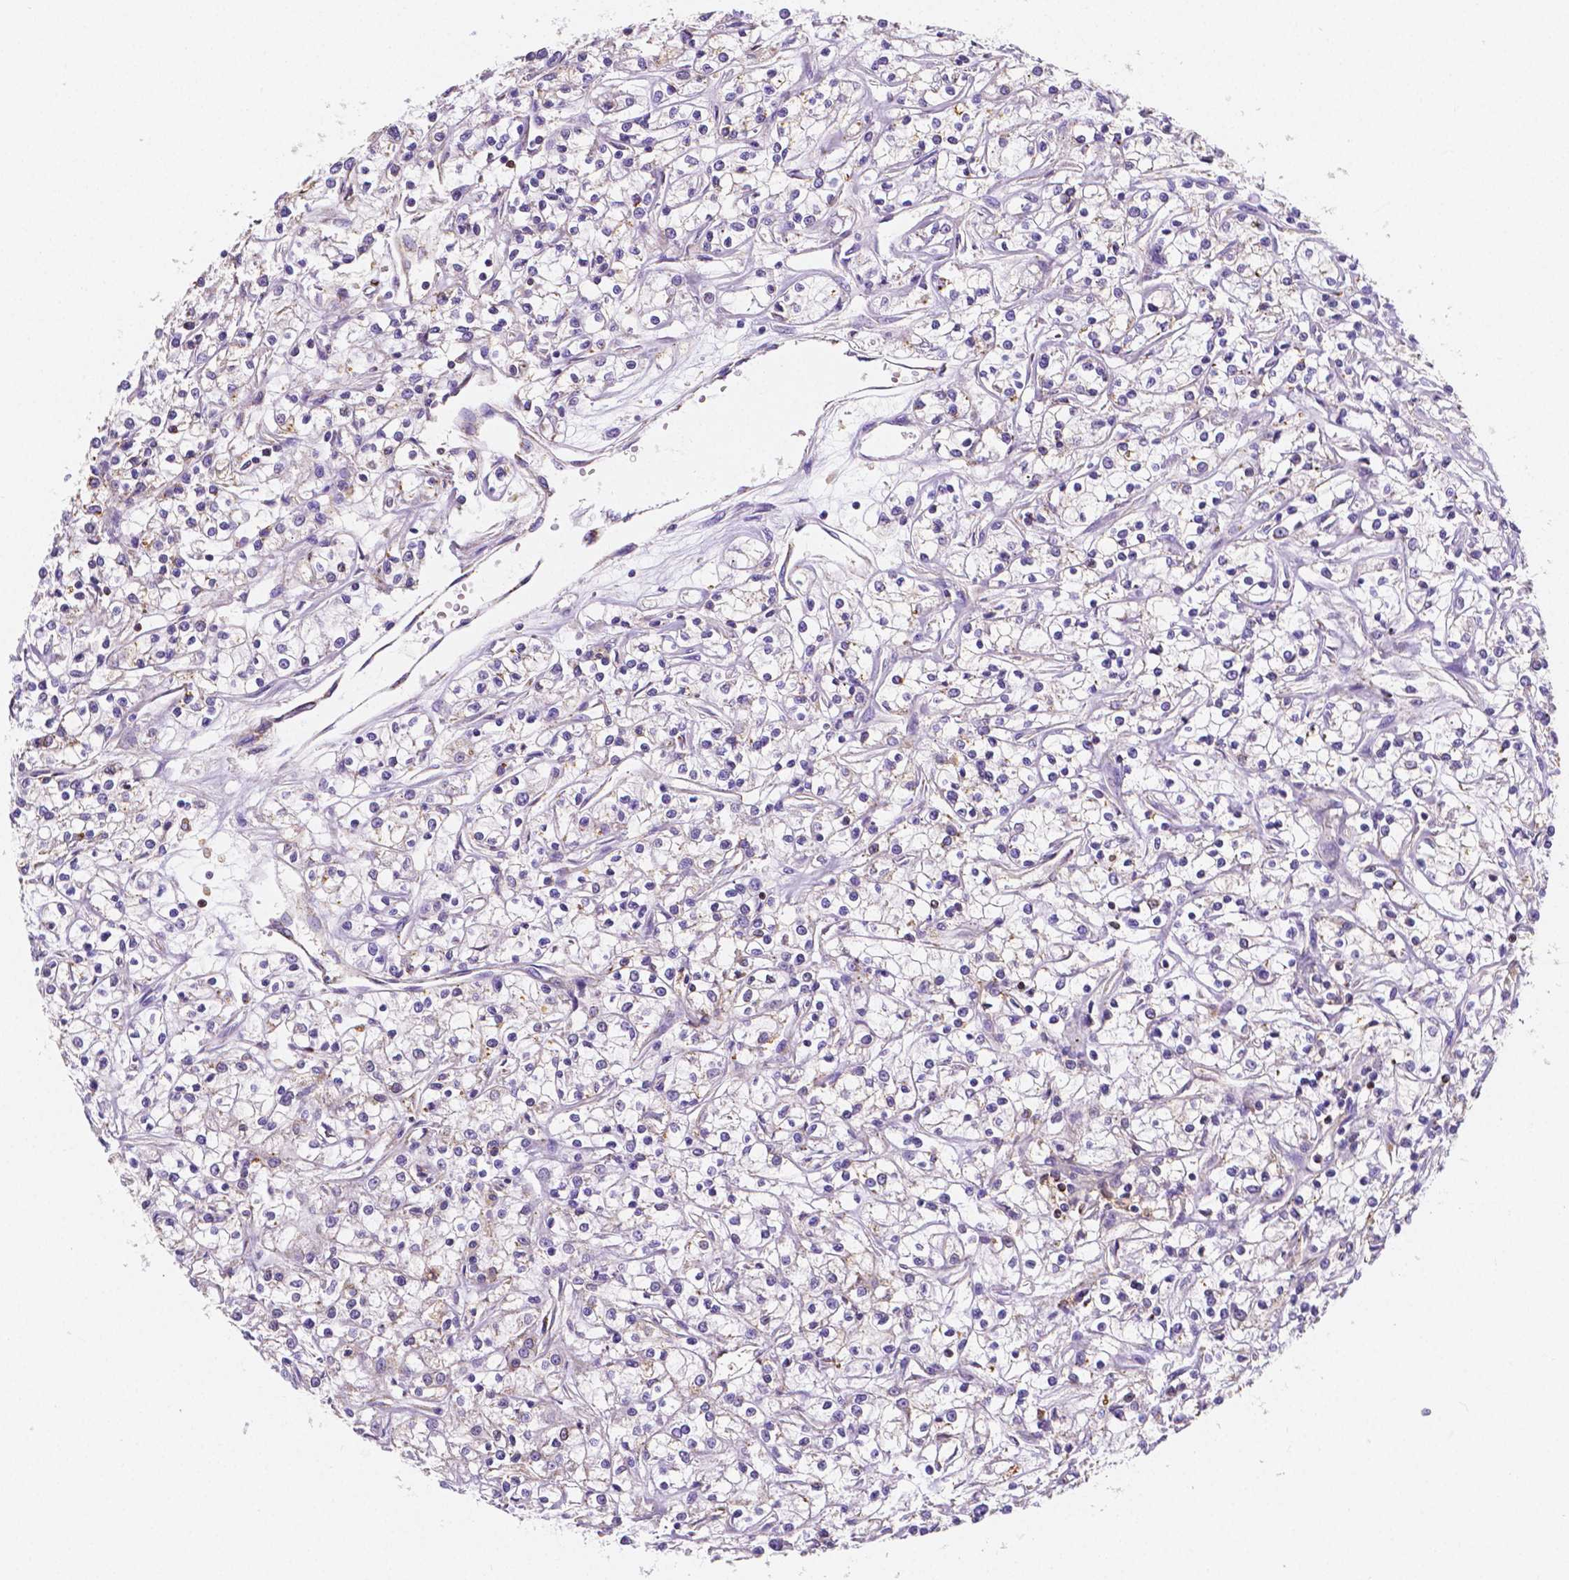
{"staining": {"intensity": "negative", "quantity": "none", "location": "none"}, "tissue": "renal cancer", "cell_type": "Tumor cells", "image_type": "cancer", "snomed": [{"axis": "morphology", "description": "Adenocarcinoma, NOS"}, {"axis": "topography", "description": "Kidney"}], "caption": "A histopathology image of renal adenocarcinoma stained for a protein displays no brown staining in tumor cells. (DAB immunohistochemistry visualized using brightfield microscopy, high magnification).", "gene": "GABRD", "patient": {"sex": "female", "age": 59}}